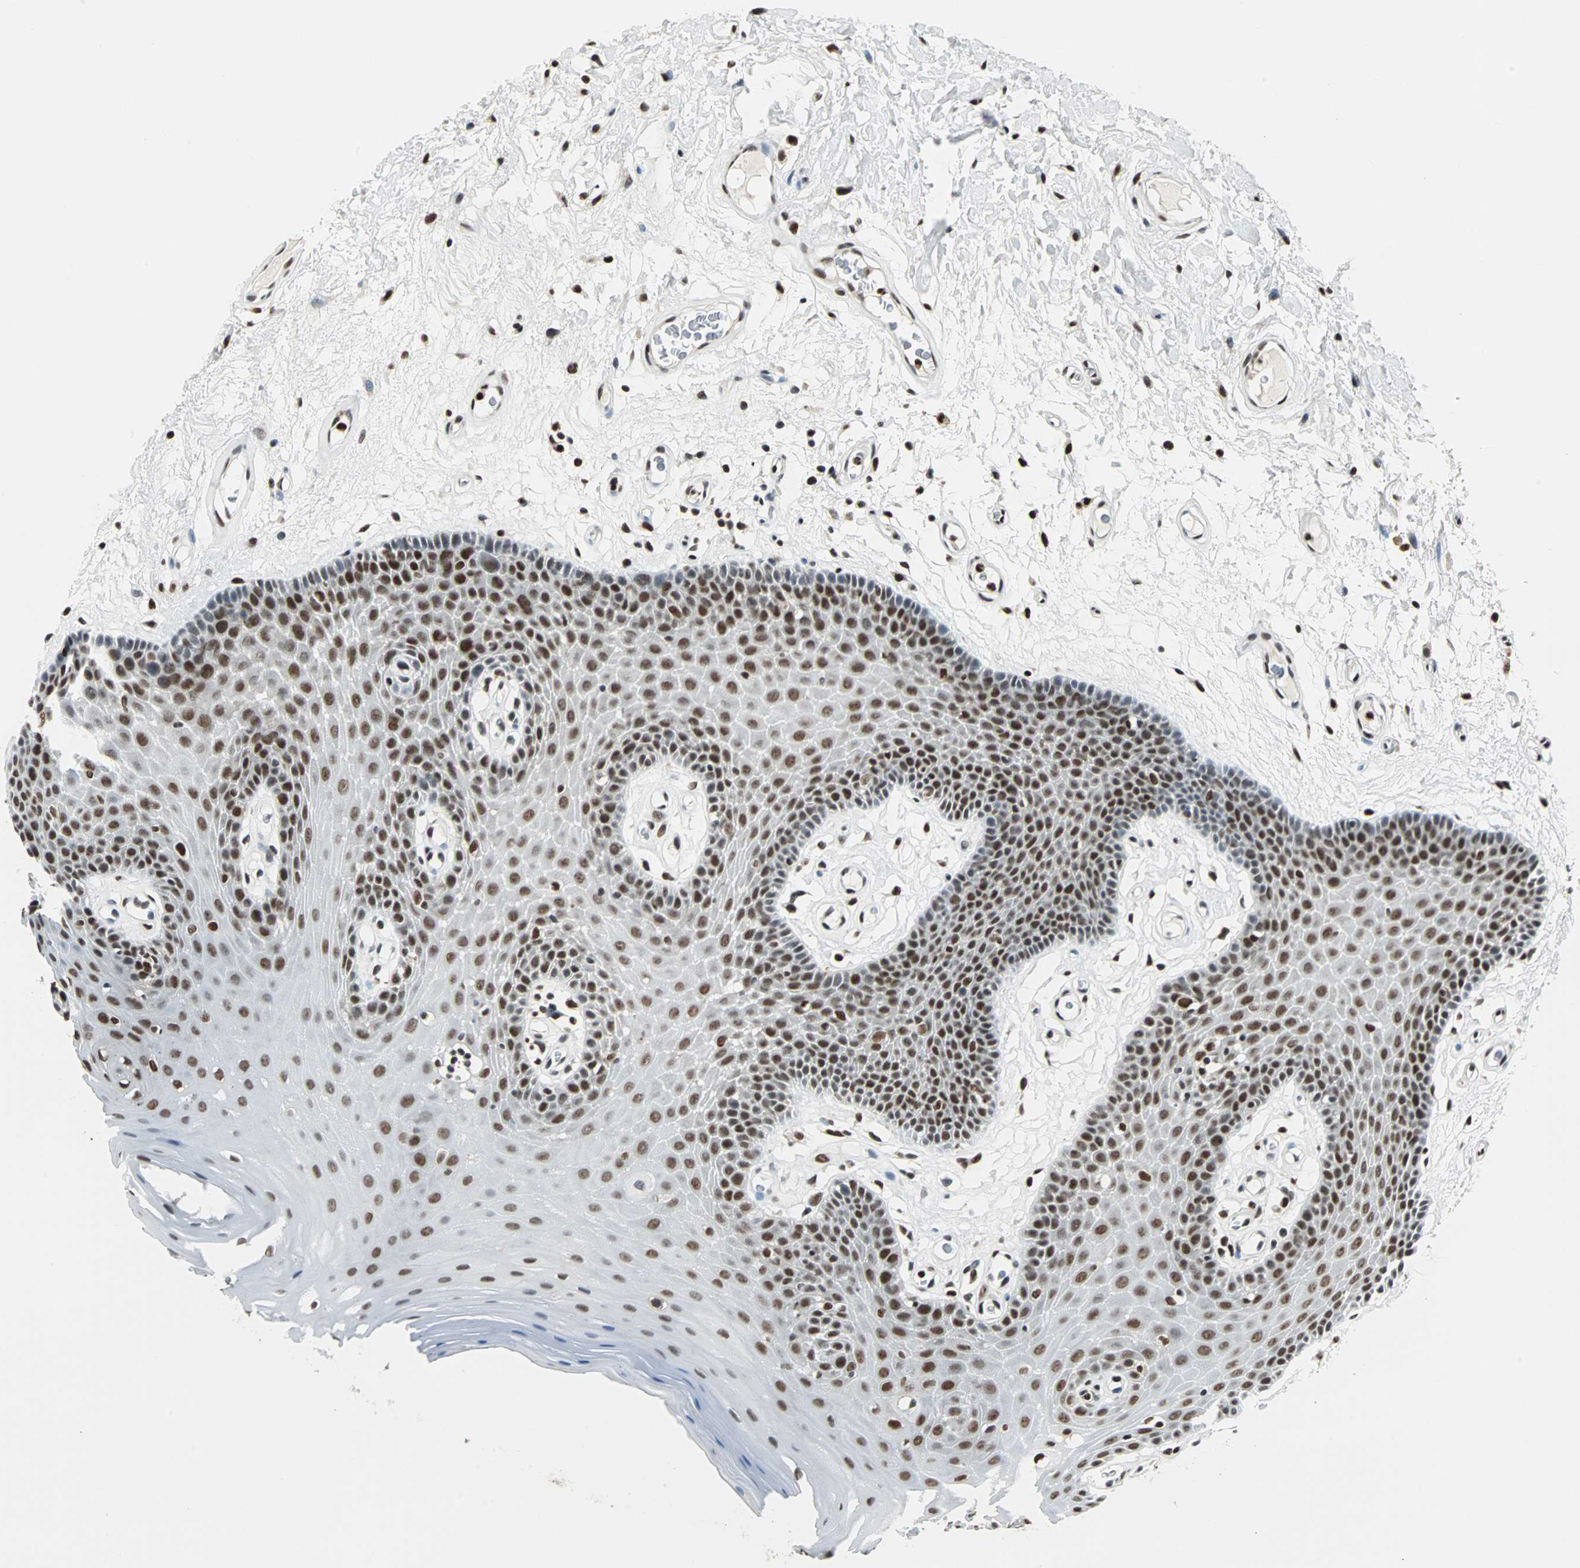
{"staining": {"intensity": "strong", "quantity": ">75%", "location": "nuclear"}, "tissue": "oral mucosa", "cell_type": "Squamous epithelial cells", "image_type": "normal", "snomed": [{"axis": "morphology", "description": "Normal tissue, NOS"}, {"axis": "morphology", "description": "Squamous cell carcinoma, NOS"}, {"axis": "topography", "description": "Skeletal muscle"}, {"axis": "topography", "description": "Oral tissue"}, {"axis": "topography", "description": "Head-Neck"}], "caption": "IHC of benign human oral mucosa shows high levels of strong nuclear positivity in approximately >75% of squamous epithelial cells.", "gene": "XRCC4", "patient": {"sex": "male", "age": 71}}